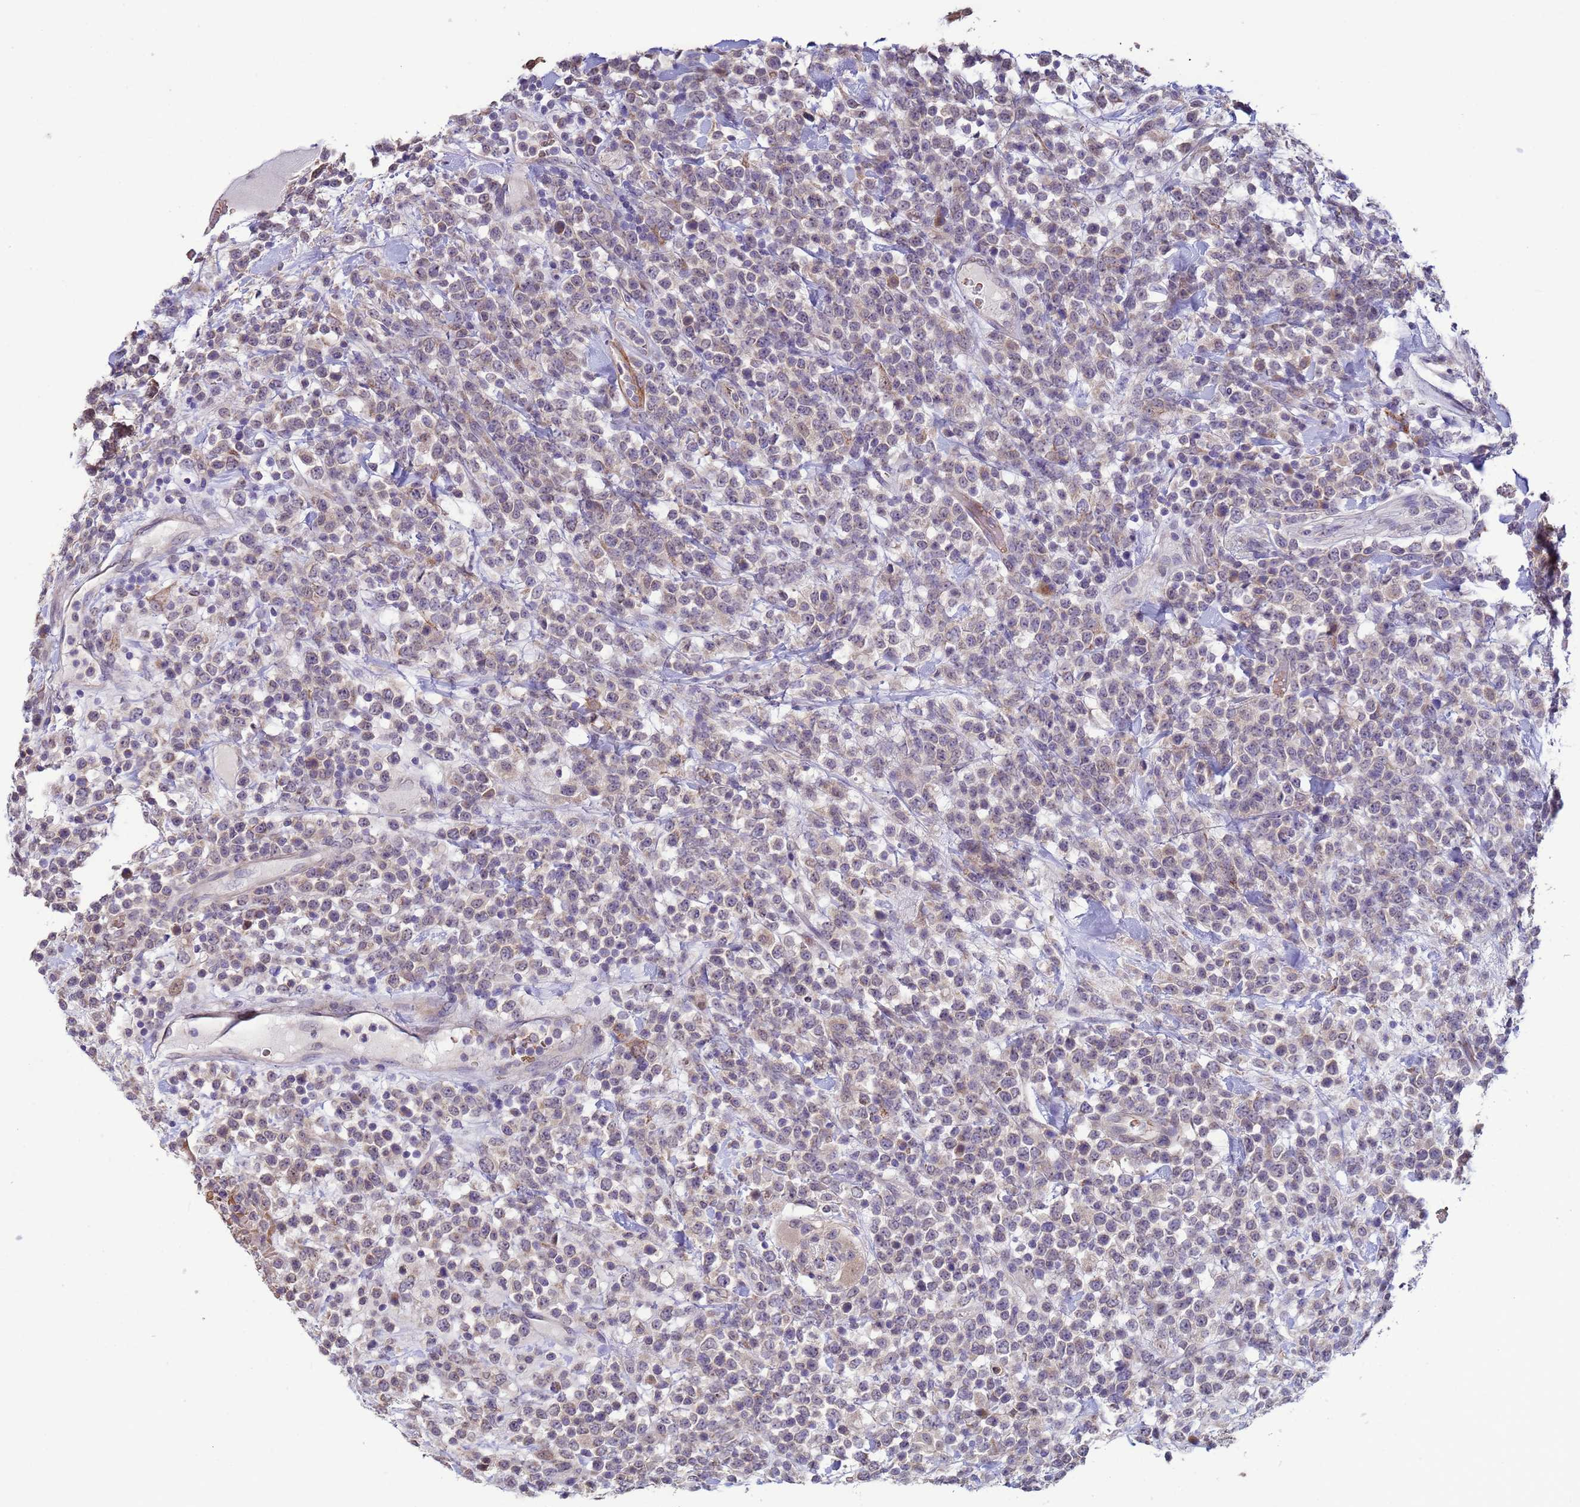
{"staining": {"intensity": "negative", "quantity": "none", "location": "none"}, "tissue": "lymphoma", "cell_type": "Tumor cells", "image_type": "cancer", "snomed": [{"axis": "morphology", "description": "Malignant lymphoma, non-Hodgkin's type, High grade"}, {"axis": "topography", "description": "Colon"}], "caption": "There is no significant expression in tumor cells of high-grade malignant lymphoma, non-Hodgkin's type. (Immunohistochemistry (ihc), brightfield microscopy, high magnification).", "gene": "CLHC1", "patient": {"sex": "female", "age": 53}}